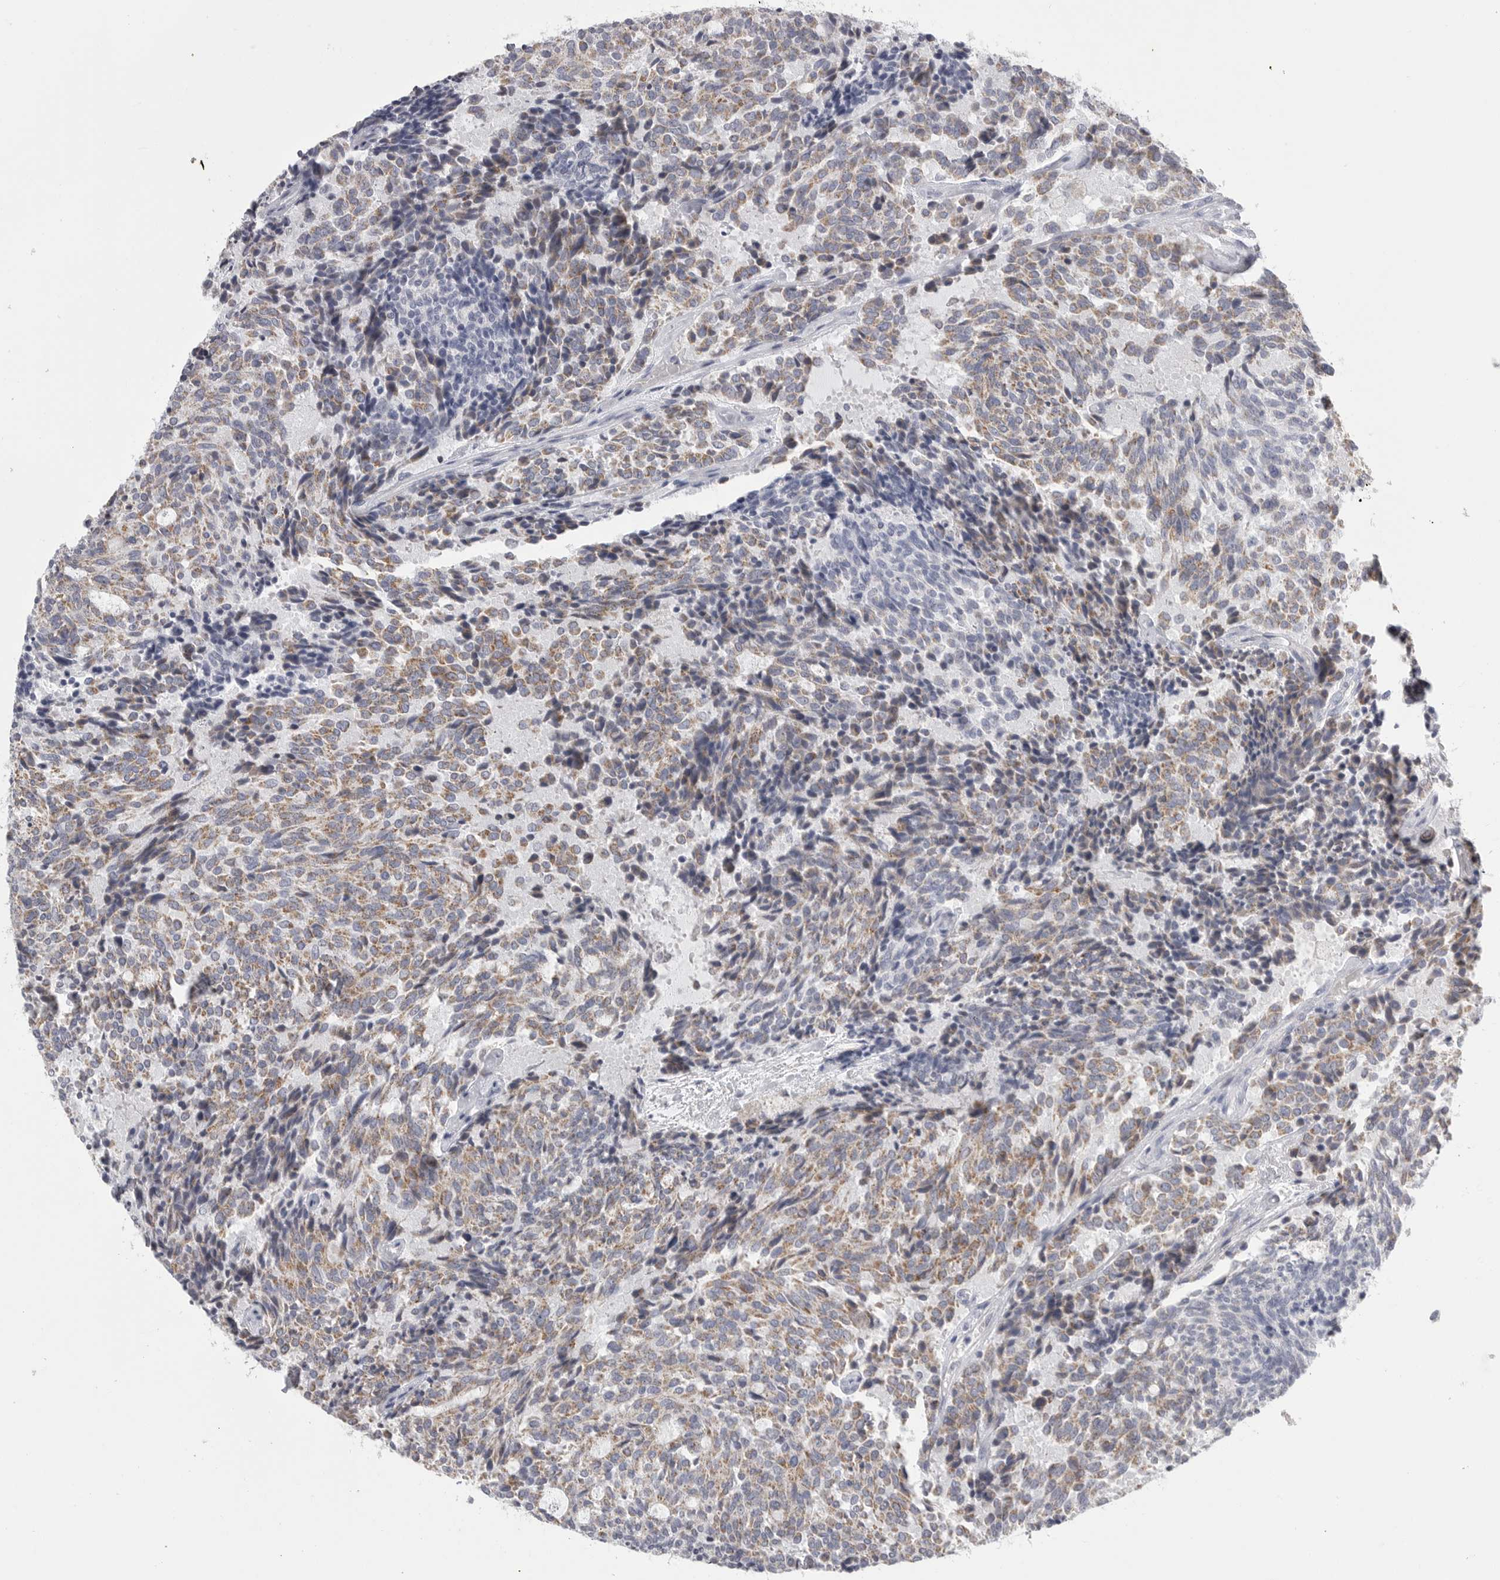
{"staining": {"intensity": "moderate", "quantity": ">75%", "location": "cytoplasmic/membranous"}, "tissue": "carcinoid", "cell_type": "Tumor cells", "image_type": "cancer", "snomed": [{"axis": "morphology", "description": "Carcinoid, malignant, NOS"}, {"axis": "topography", "description": "Pancreas"}], "caption": "Protein staining reveals moderate cytoplasmic/membranous expression in approximately >75% of tumor cells in carcinoid (malignant).", "gene": "SDC3", "patient": {"sex": "female", "age": 54}}